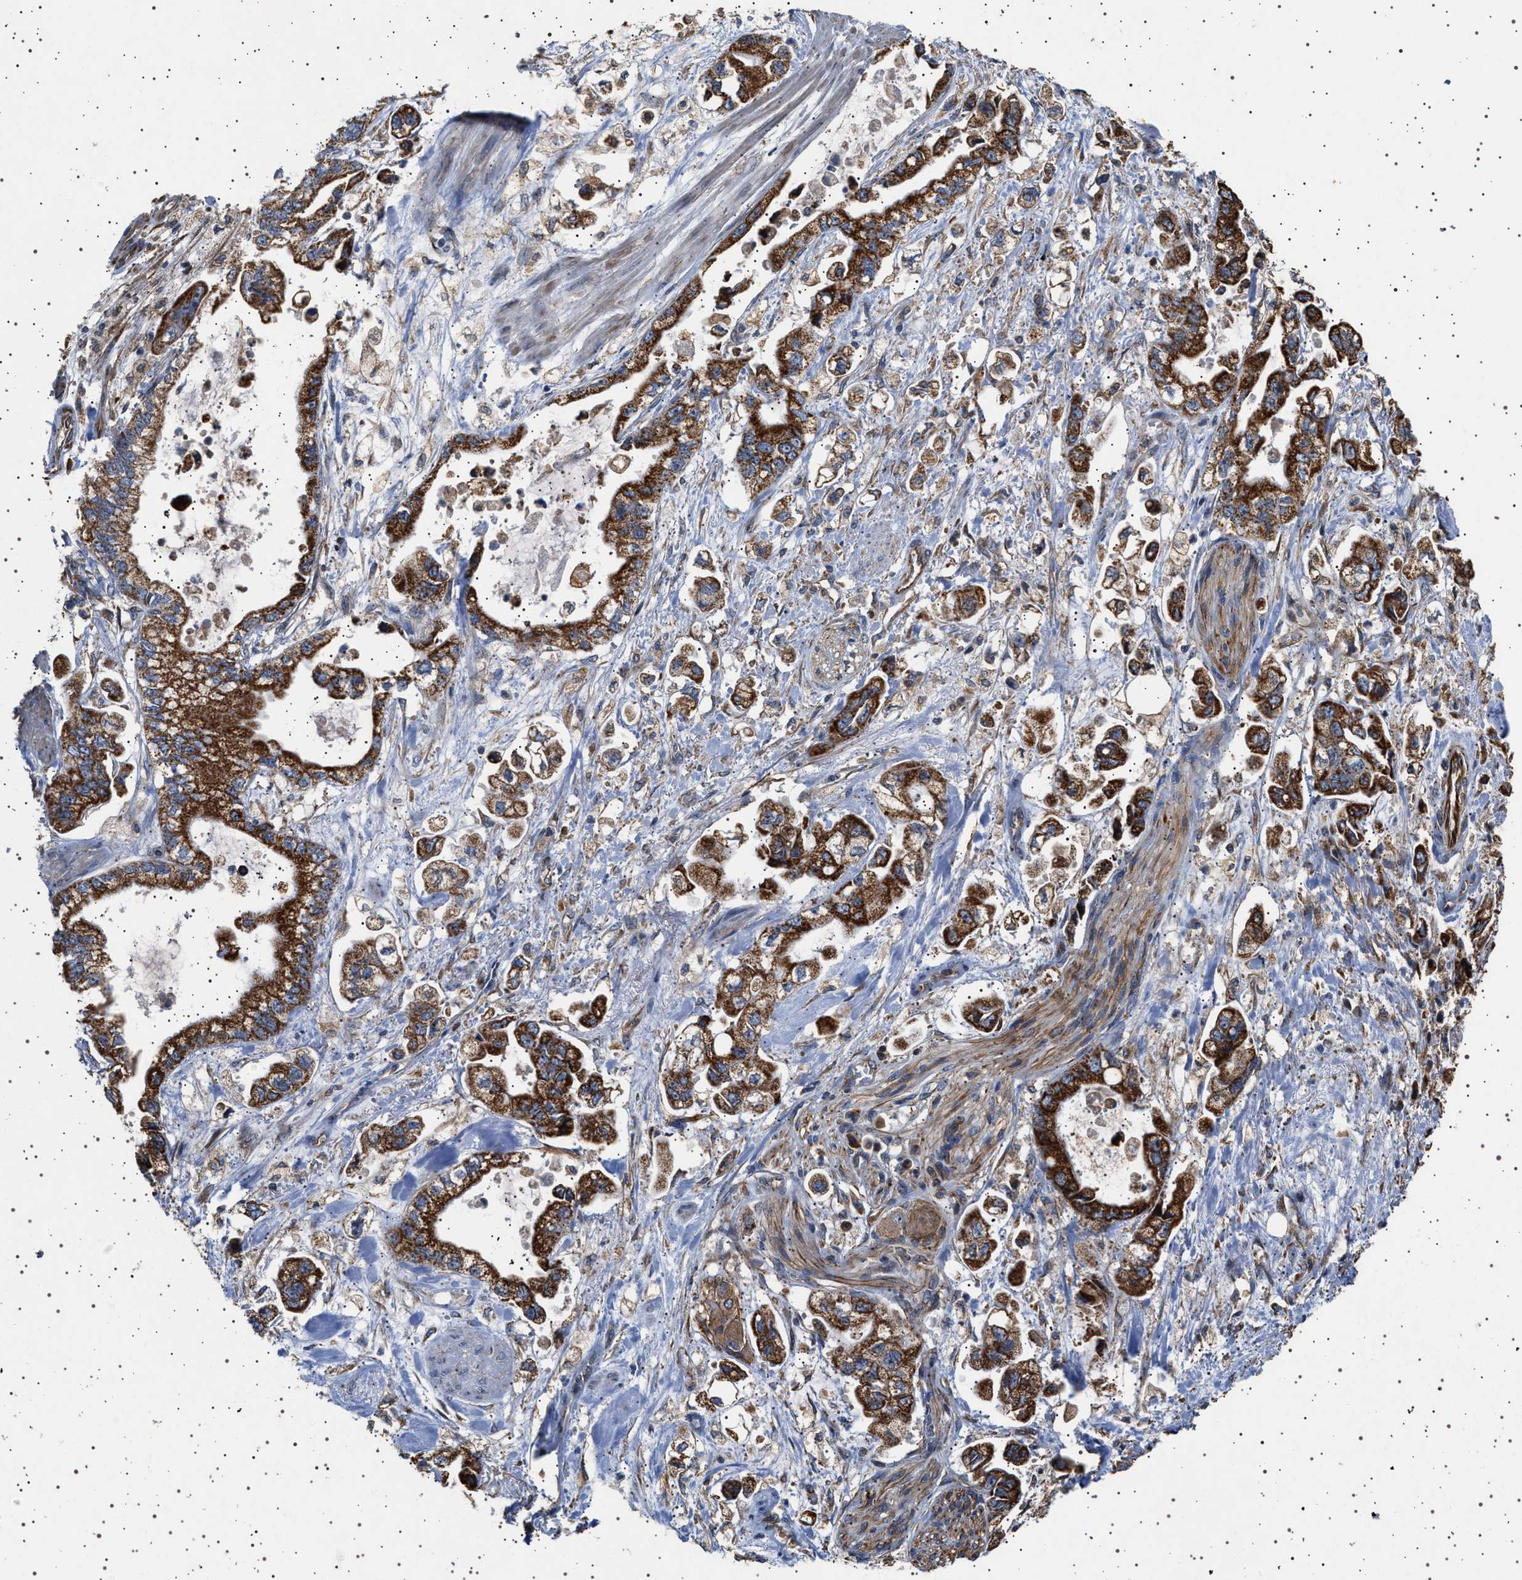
{"staining": {"intensity": "strong", "quantity": ">75%", "location": "cytoplasmic/membranous"}, "tissue": "stomach cancer", "cell_type": "Tumor cells", "image_type": "cancer", "snomed": [{"axis": "morphology", "description": "Normal tissue, NOS"}, {"axis": "morphology", "description": "Adenocarcinoma, NOS"}, {"axis": "topography", "description": "Stomach"}], "caption": "High-magnification brightfield microscopy of adenocarcinoma (stomach) stained with DAB (brown) and counterstained with hematoxylin (blue). tumor cells exhibit strong cytoplasmic/membranous positivity is identified in about>75% of cells.", "gene": "TRUB2", "patient": {"sex": "male", "age": 62}}